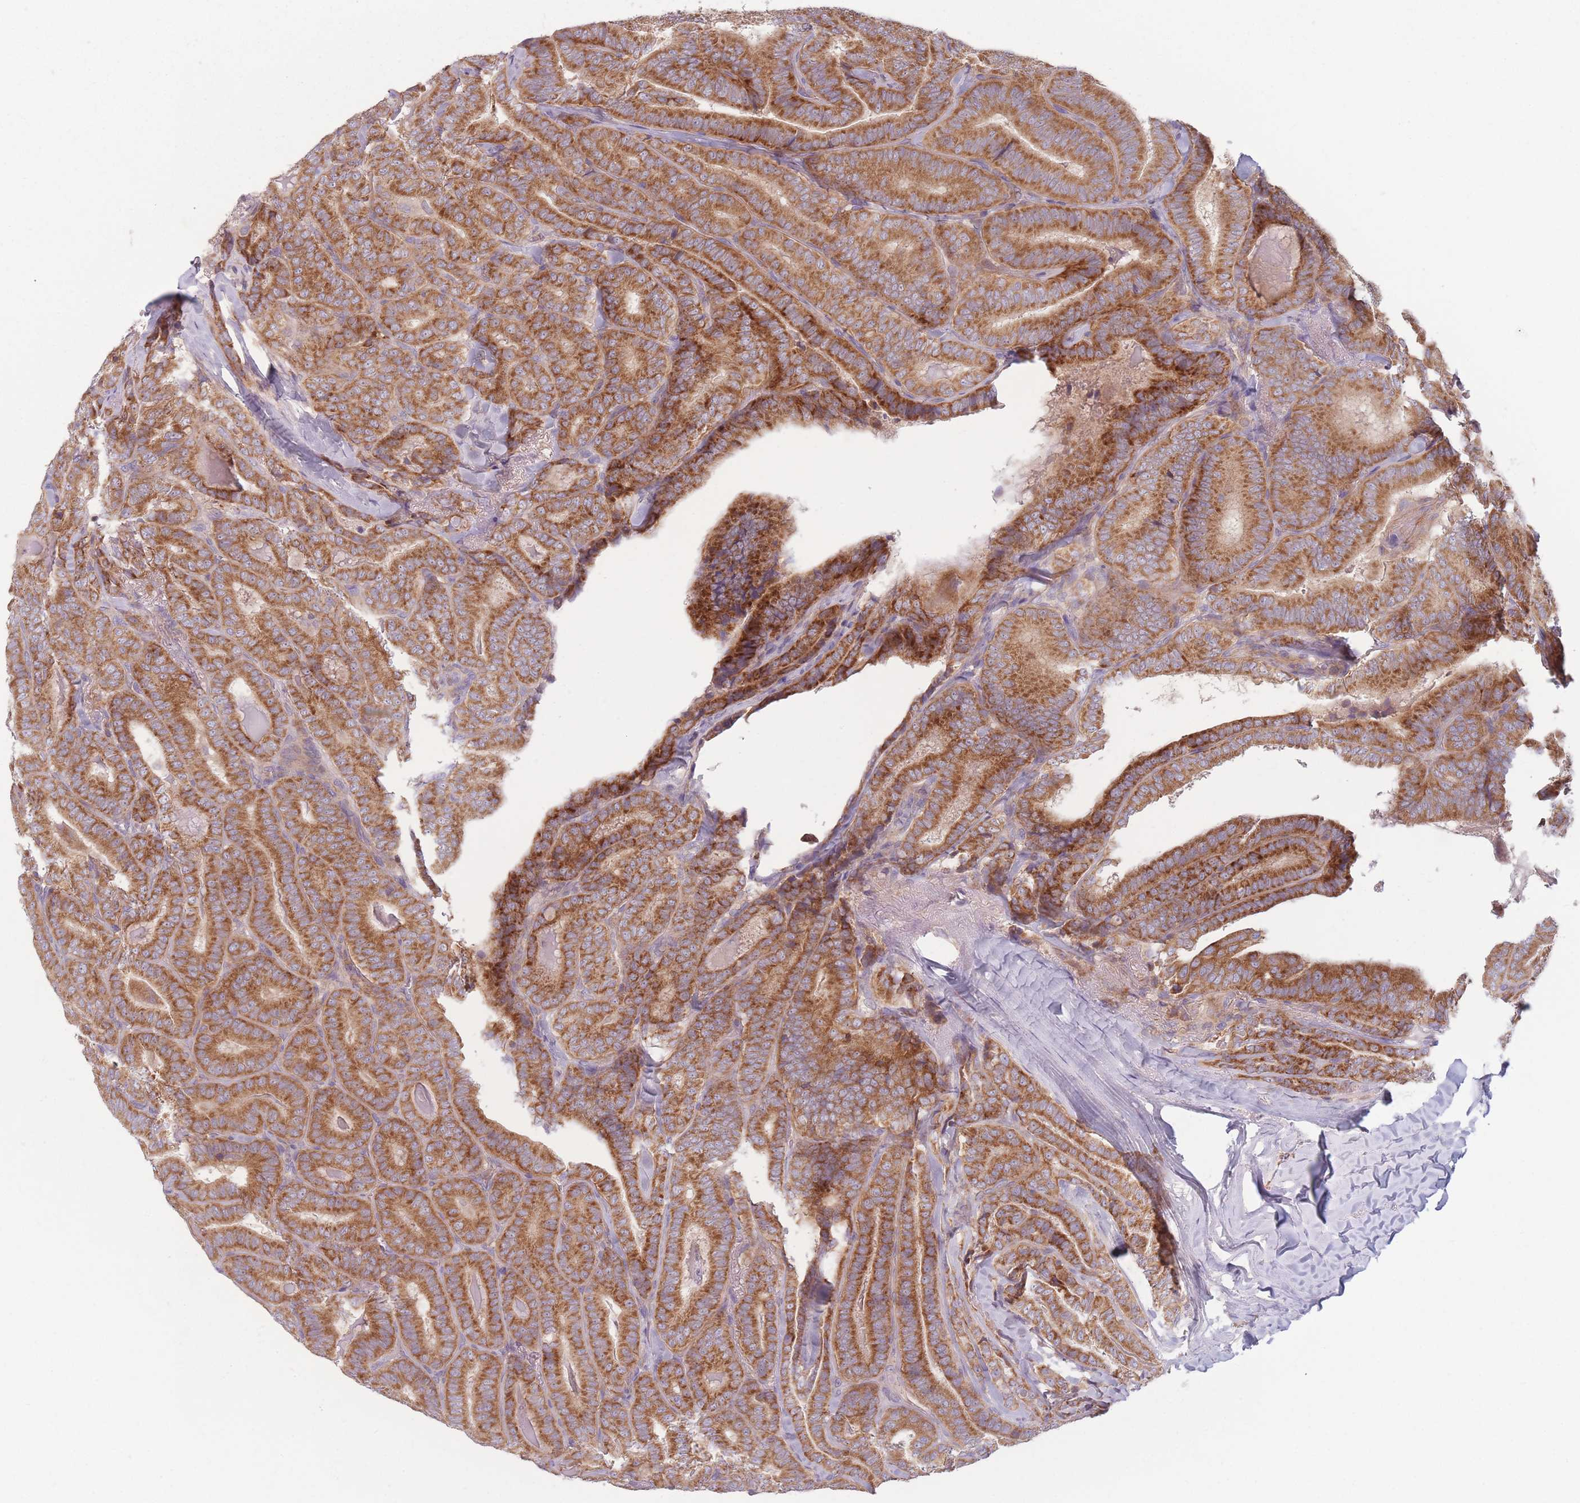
{"staining": {"intensity": "strong", "quantity": ">75%", "location": "cytoplasmic/membranous"}, "tissue": "thyroid cancer", "cell_type": "Tumor cells", "image_type": "cancer", "snomed": [{"axis": "morphology", "description": "Papillary adenocarcinoma, NOS"}, {"axis": "topography", "description": "Thyroid gland"}], "caption": "Protein expression by immunohistochemistry shows strong cytoplasmic/membranous staining in approximately >75% of tumor cells in thyroid papillary adenocarcinoma. (Stains: DAB (3,3'-diaminobenzidine) in brown, nuclei in blue, Microscopy: brightfield microscopy at high magnification).", "gene": "NT5DC2", "patient": {"sex": "male", "age": 61}}